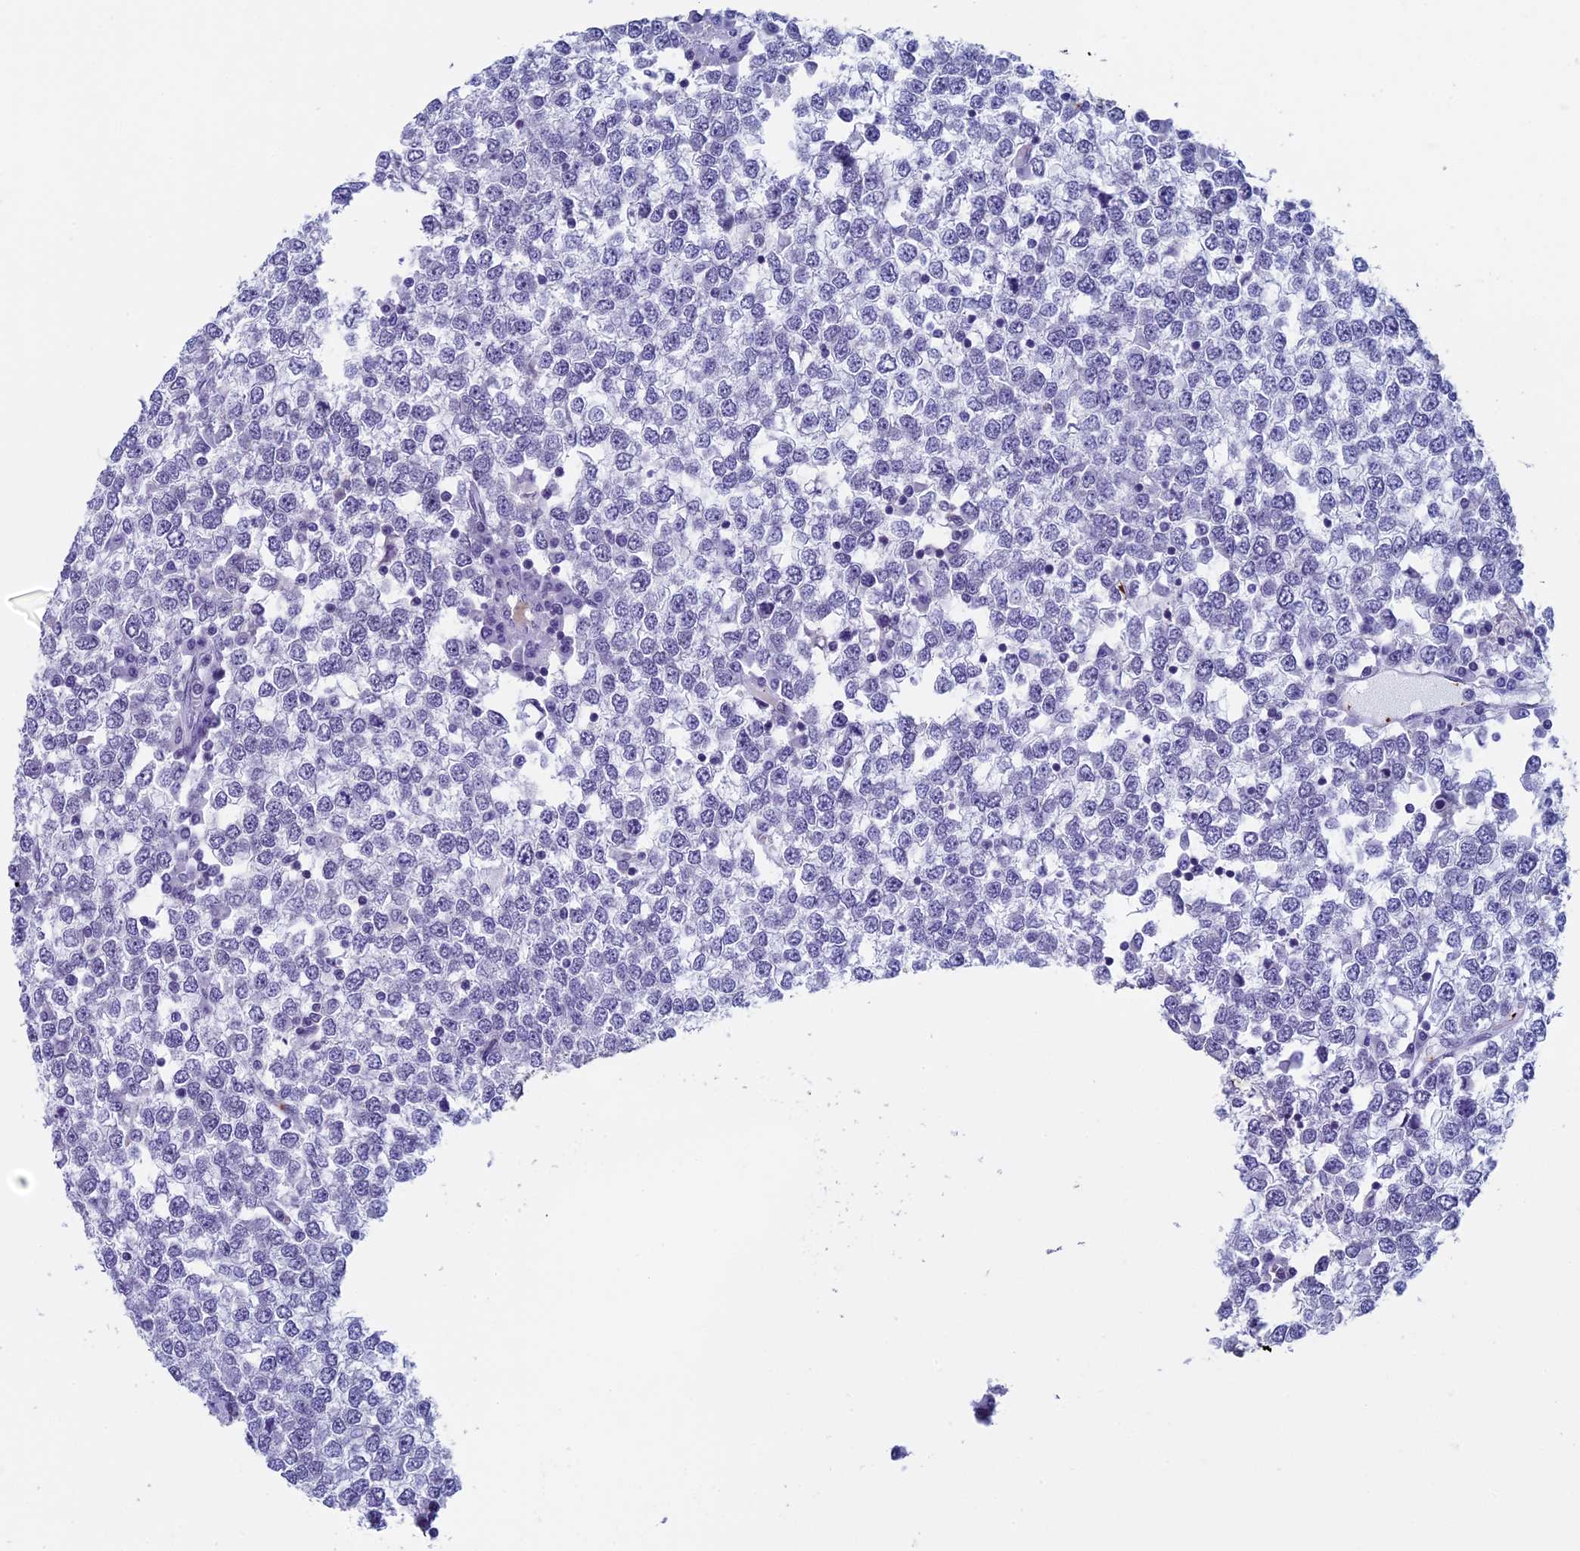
{"staining": {"intensity": "negative", "quantity": "none", "location": "none"}, "tissue": "testis cancer", "cell_type": "Tumor cells", "image_type": "cancer", "snomed": [{"axis": "morphology", "description": "Seminoma, NOS"}, {"axis": "topography", "description": "Testis"}], "caption": "High magnification brightfield microscopy of testis cancer (seminoma) stained with DAB (brown) and counterstained with hematoxylin (blue): tumor cells show no significant staining.", "gene": "AIFM2", "patient": {"sex": "male", "age": 65}}